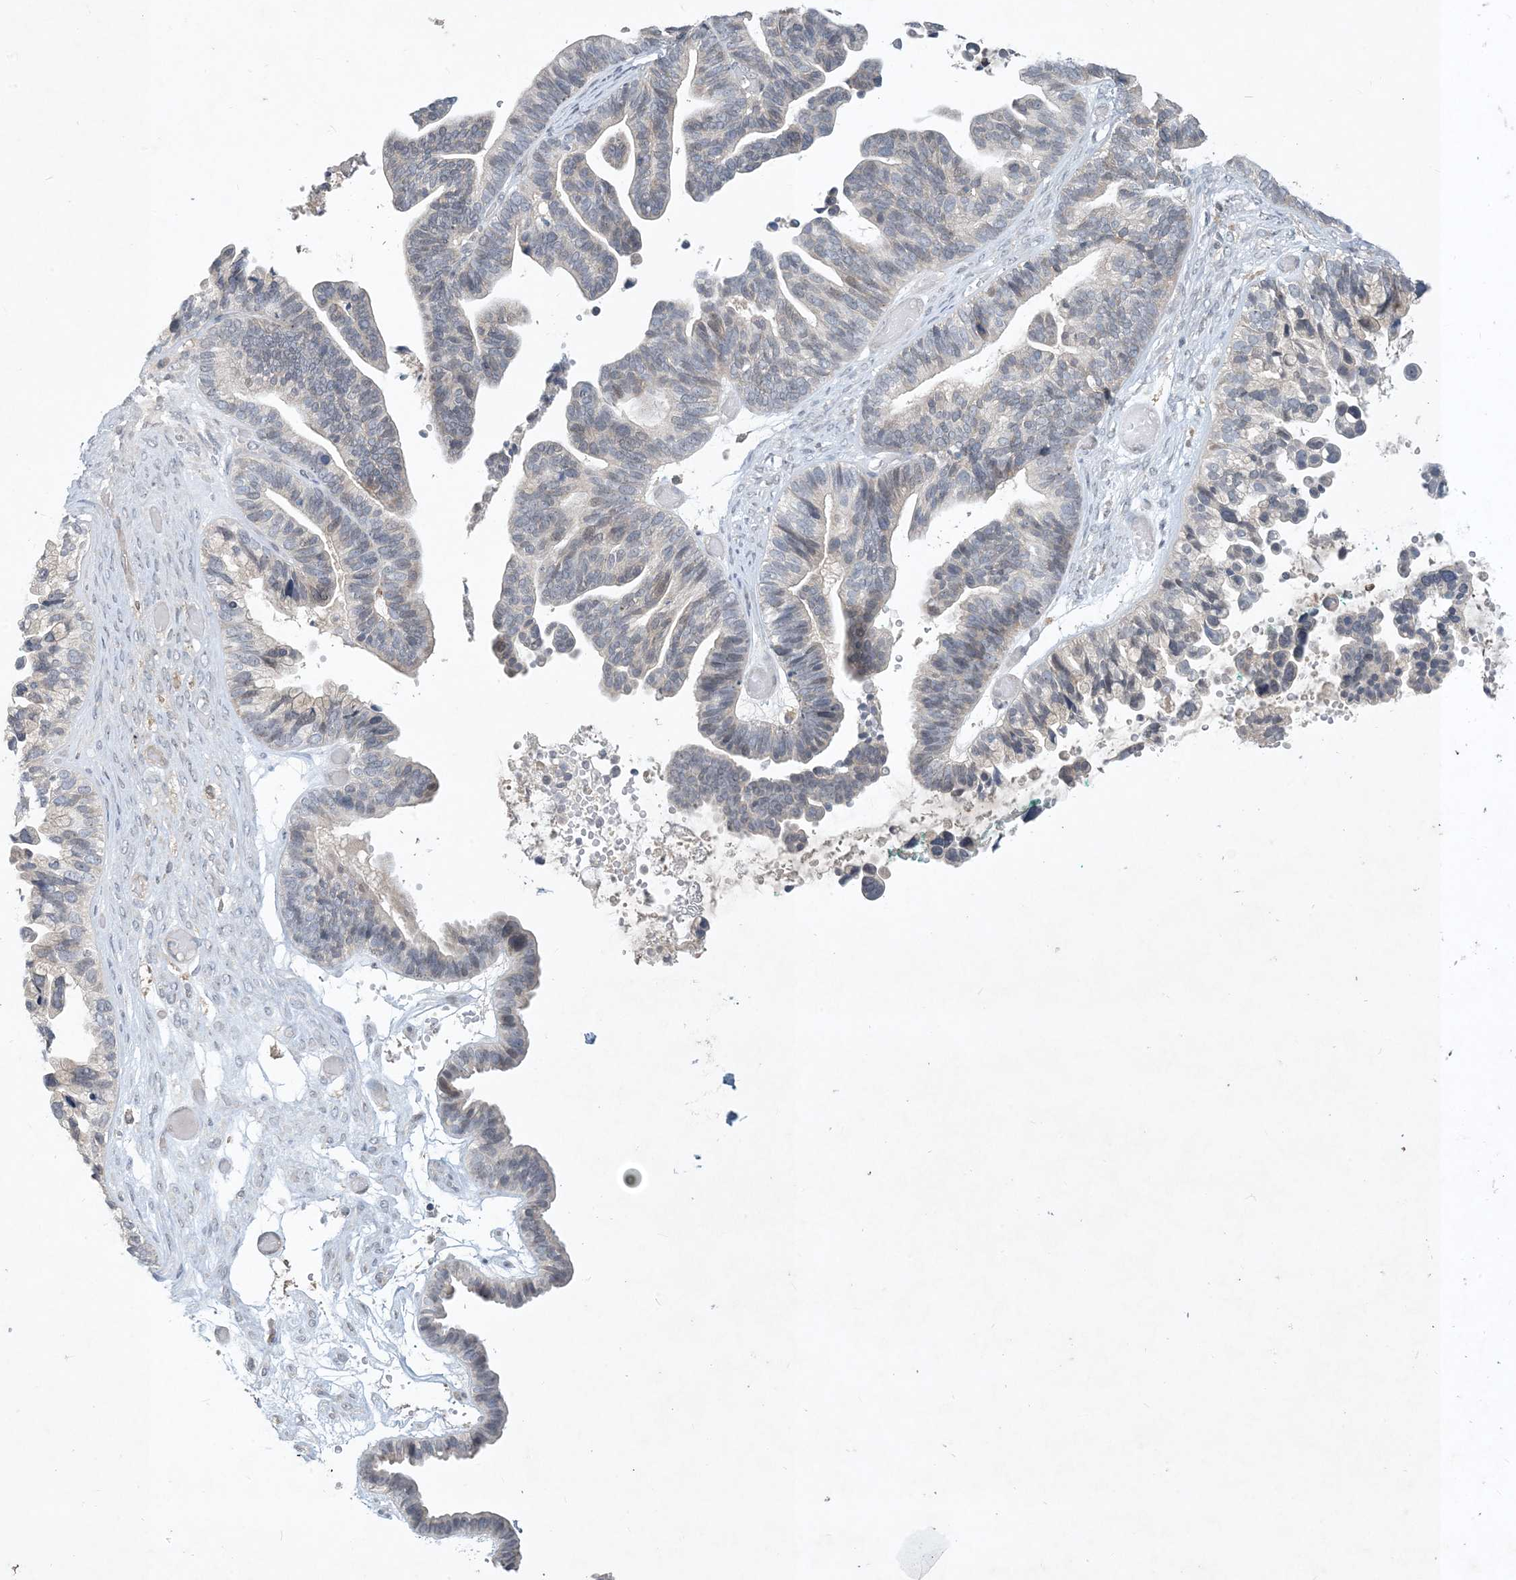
{"staining": {"intensity": "negative", "quantity": "none", "location": "none"}, "tissue": "ovarian cancer", "cell_type": "Tumor cells", "image_type": "cancer", "snomed": [{"axis": "morphology", "description": "Cystadenocarcinoma, serous, NOS"}, {"axis": "topography", "description": "Ovary"}], "caption": "DAB (3,3'-diaminobenzidine) immunohistochemical staining of human ovarian cancer (serous cystadenocarcinoma) exhibits no significant staining in tumor cells.", "gene": "CDS1", "patient": {"sex": "female", "age": 56}}